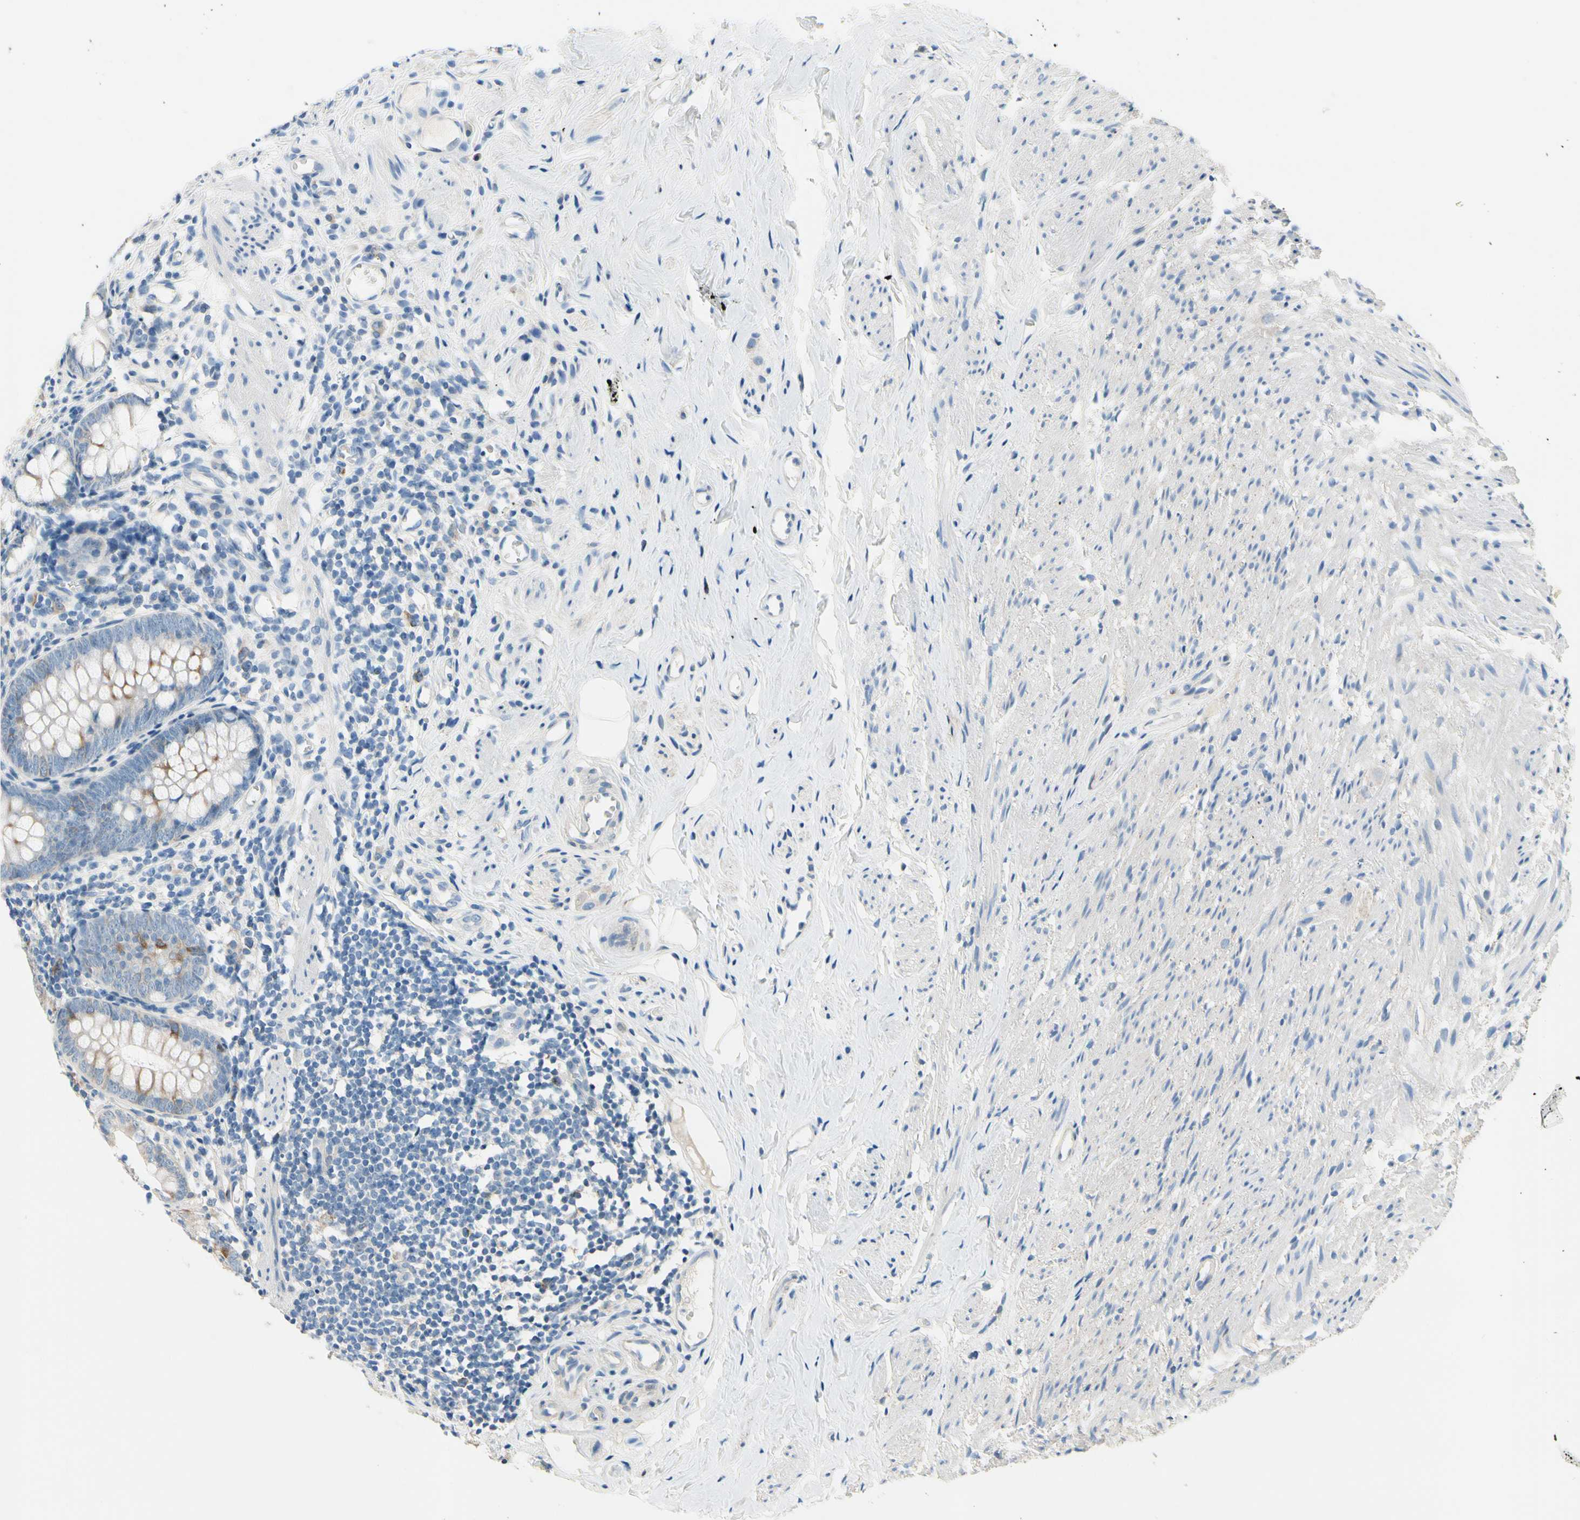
{"staining": {"intensity": "moderate", "quantity": "<25%", "location": "cytoplasmic/membranous"}, "tissue": "appendix", "cell_type": "Glandular cells", "image_type": "normal", "snomed": [{"axis": "morphology", "description": "Normal tissue, NOS"}, {"axis": "topography", "description": "Appendix"}], "caption": "High-magnification brightfield microscopy of unremarkable appendix stained with DAB (brown) and counterstained with hematoxylin (blue). glandular cells exhibit moderate cytoplasmic/membranous staining is seen in about<25% of cells.", "gene": "CKAP2", "patient": {"sex": "female", "age": 77}}